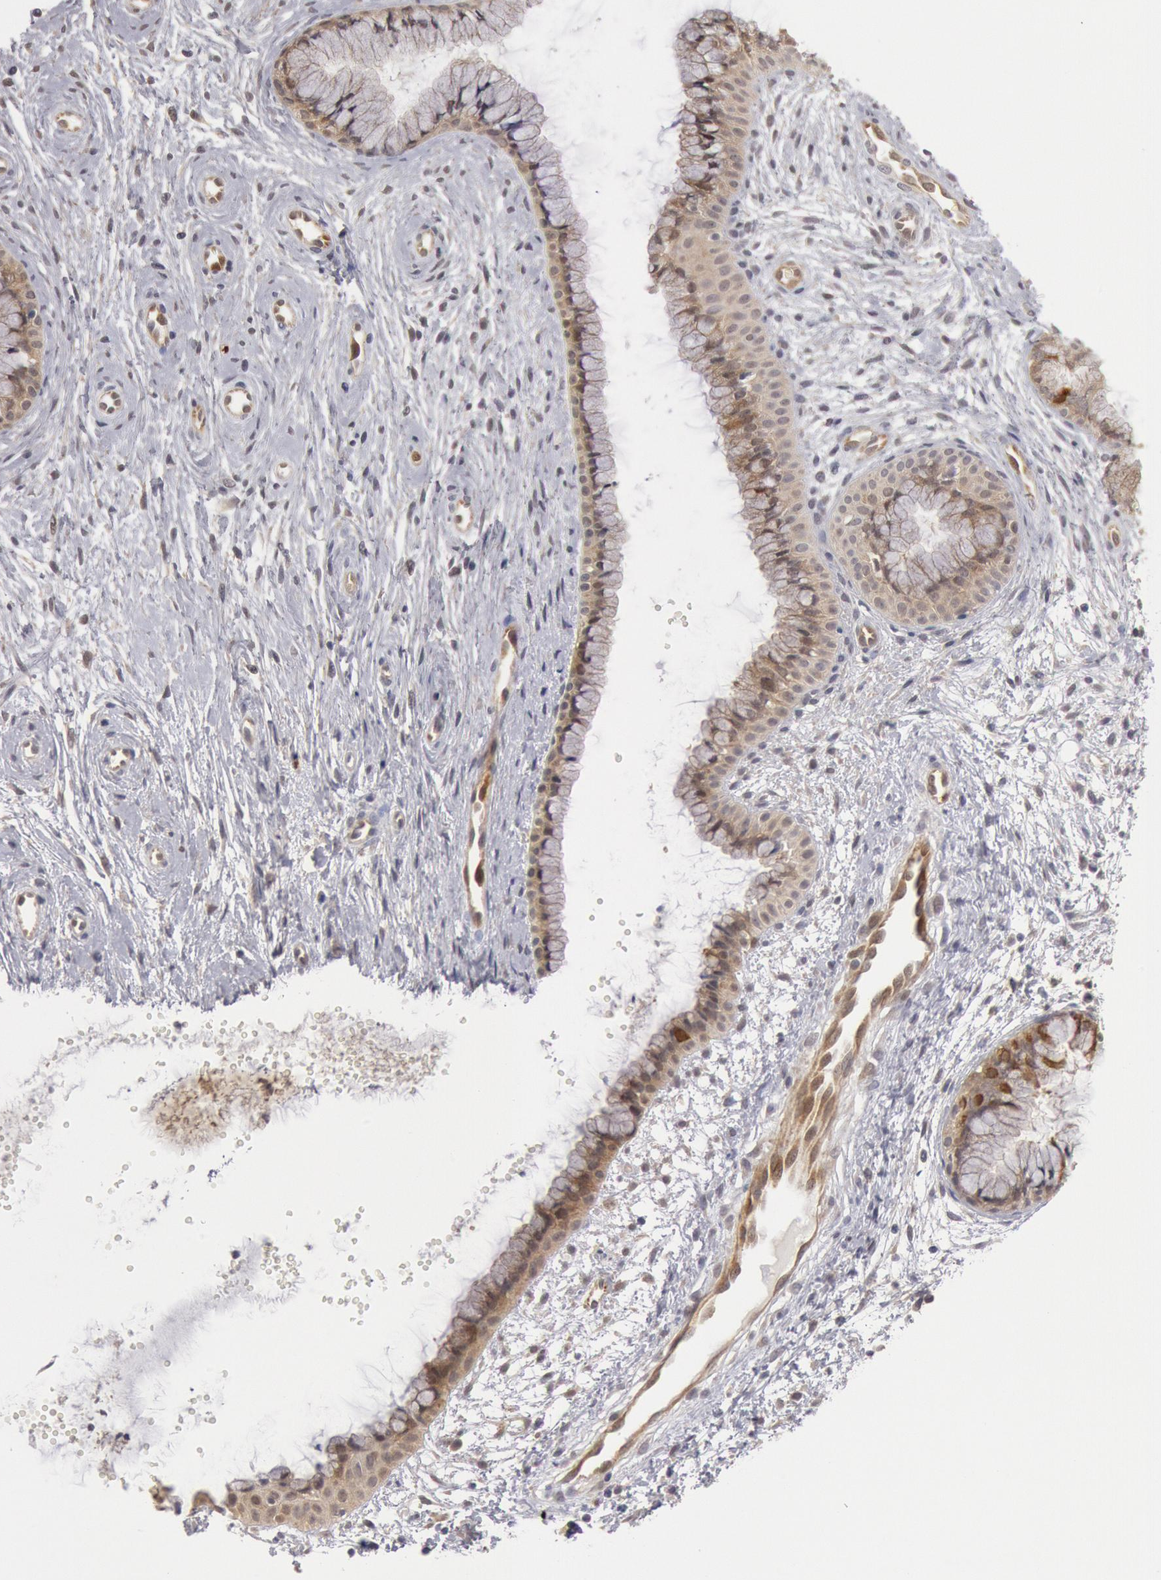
{"staining": {"intensity": "moderate", "quantity": "25%-75%", "location": "cytoplasmic/membranous"}, "tissue": "cervix", "cell_type": "Glandular cells", "image_type": "normal", "snomed": [{"axis": "morphology", "description": "Normal tissue, NOS"}, {"axis": "topography", "description": "Cervix"}], "caption": "IHC (DAB (3,3'-diaminobenzidine)) staining of normal cervix shows moderate cytoplasmic/membranous protein positivity in about 25%-75% of glandular cells.", "gene": "DNAJA1", "patient": {"sex": "female", "age": 39}}